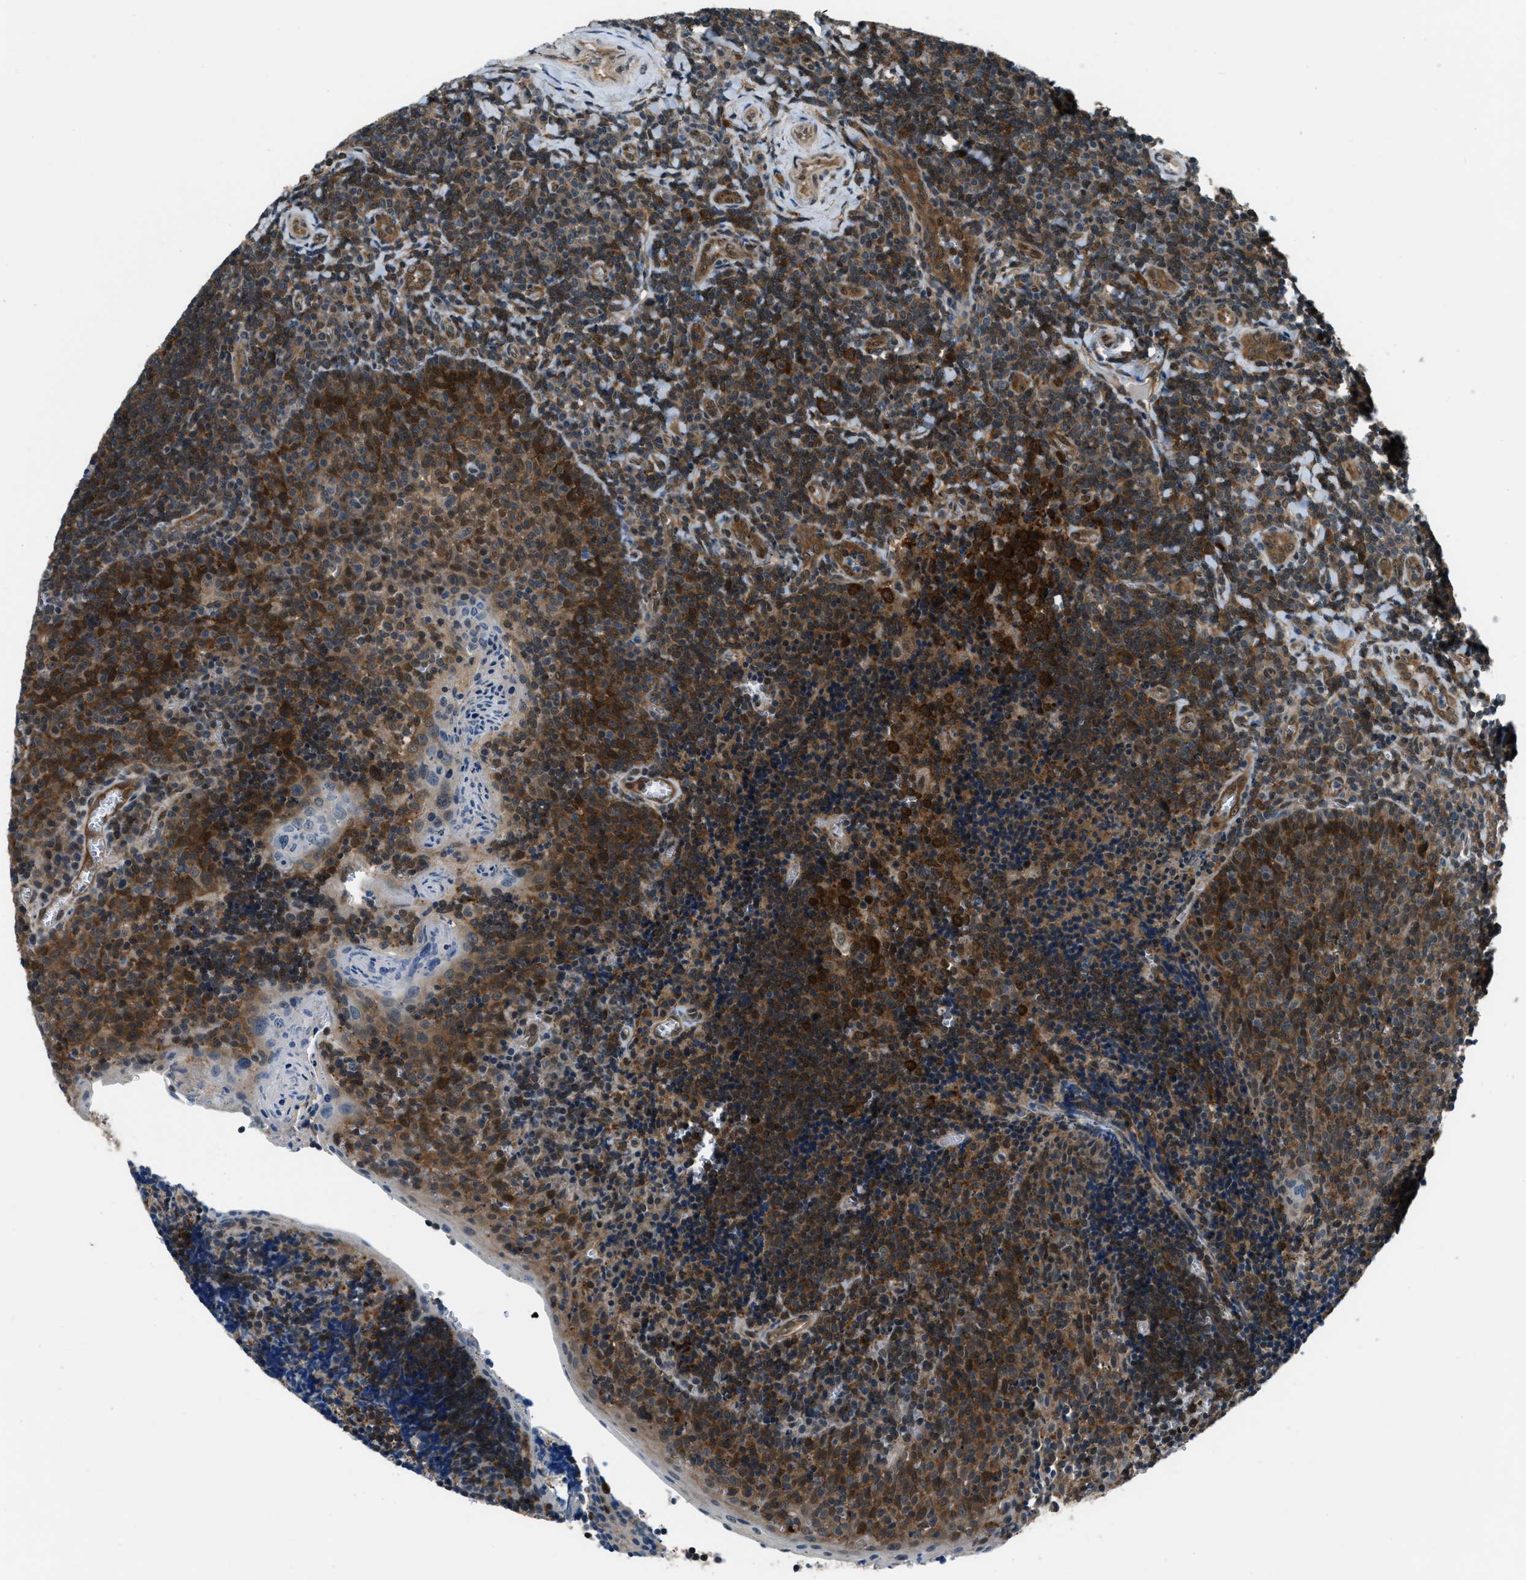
{"staining": {"intensity": "strong", "quantity": ">75%", "location": "cytoplasmic/membranous,nuclear"}, "tissue": "tonsil", "cell_type": "Germinal center cells", "image_type": "normal", "snomed": [{"axis": "morphology", "description": "Normal tissue, NOS"}, {"axis": "morphology", "description": "Inflammation, NOS"}, {"axis": "topography", "description": "Tonsil"}], "caption": "IHC photomicrograph of benign tonsil: human tonsil stained using immunohistochemistry (IHC) exhibits high levels of strong protein expression localized specifically in the cytoplasmic/membranous,nuclear of germinal center cells, appearing as a cytoplasmic/membranous,nuclear brown color.", "gene": "NUDCD3", "patient": {"sex": "female", "age": 31}}